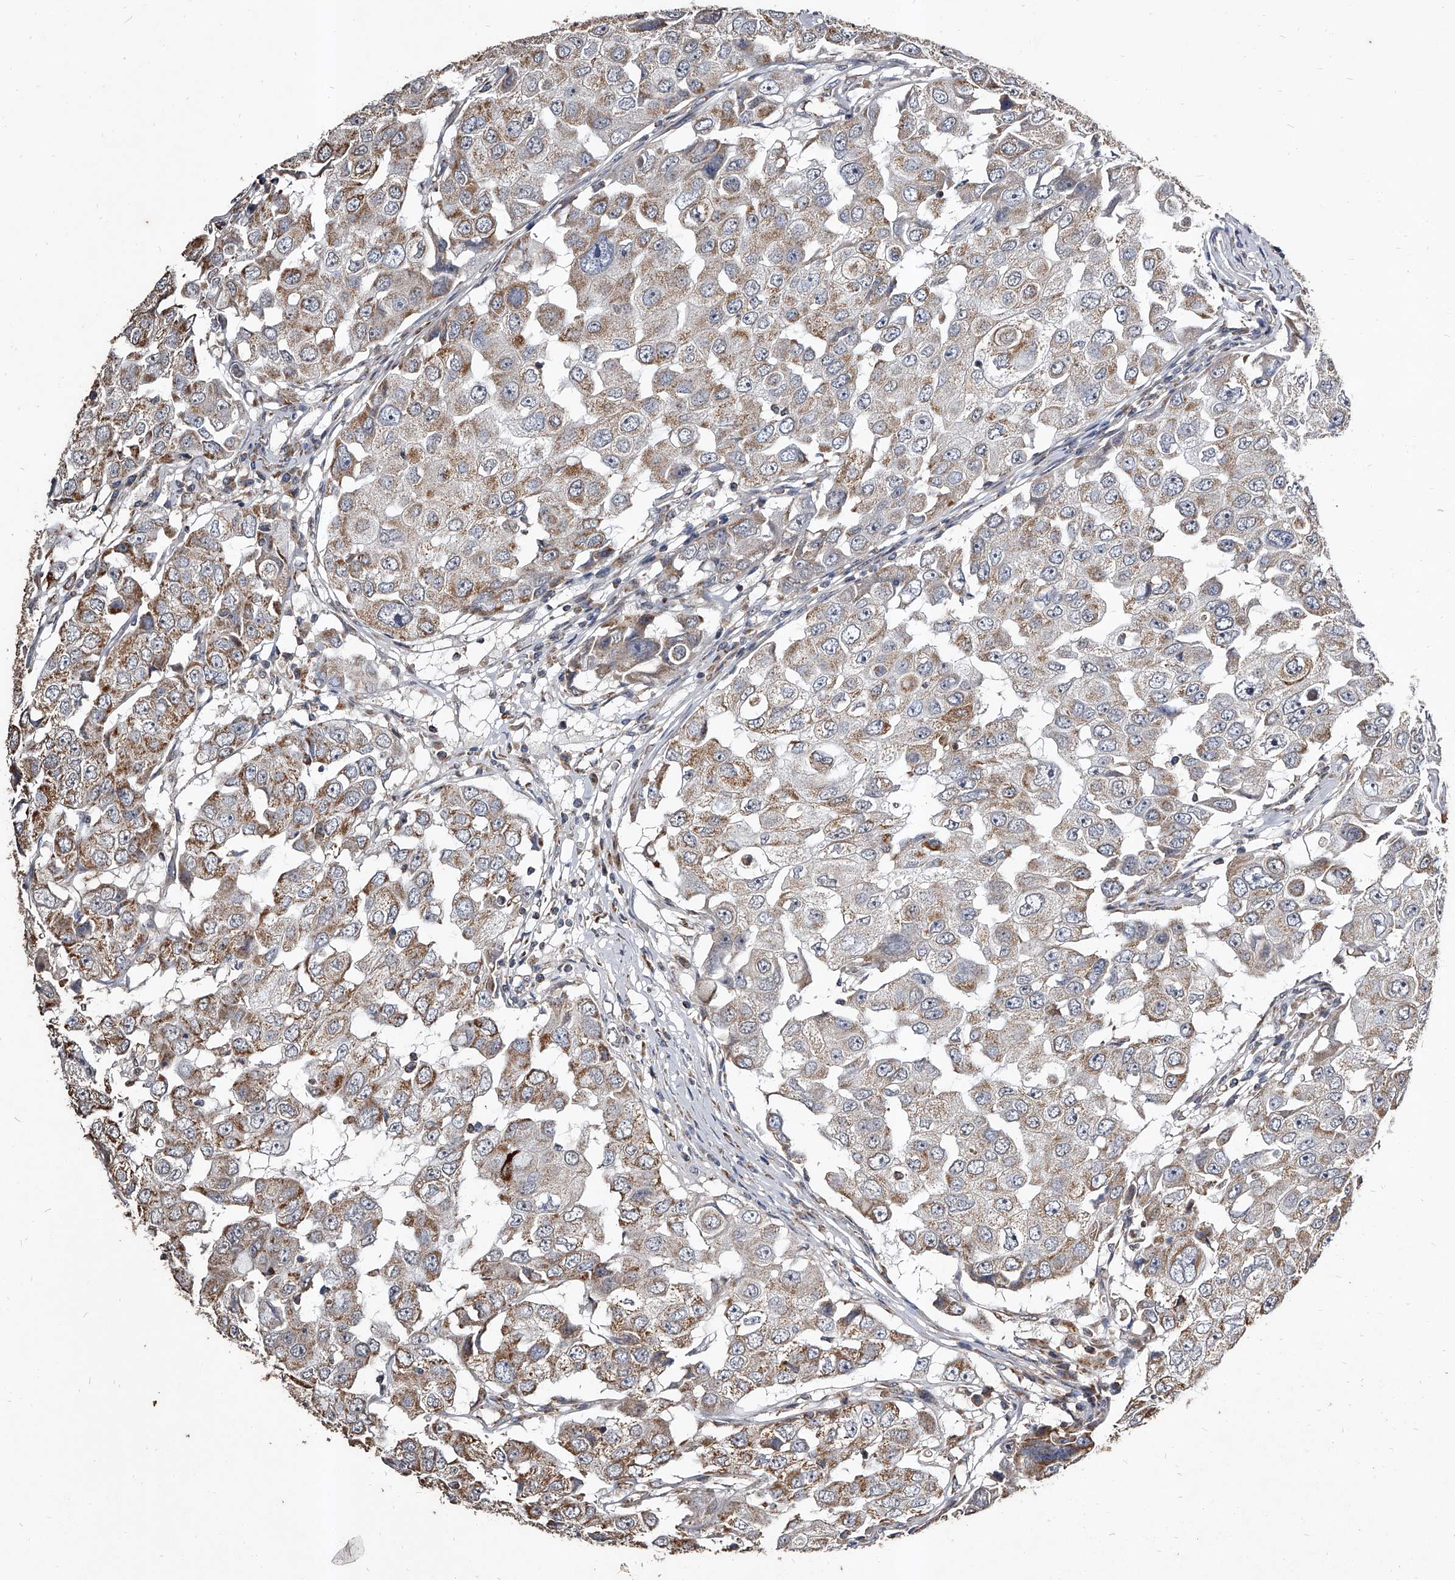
{"staining": {"intensity": "moderate", "quantity": "25%-75%", "location": "cytoplasmic/membranous"}, "tissue": "breast cancer", "cell_type": "Tumor cells", "image_type": "cancer", "snomed": [{"axis": "morphology", "description": "Duct carcinoma"}, {"axis": "topography", "description": "Breast"}], "caption": "Immunohistochemistry (DAB) staining of breast cancer exhibits moderate cytoplasmic/membranous protein staining in about 25%-75% of tumor cells.", "gene": "GPR183", "patient": {"sex": "female", "age": 27}}